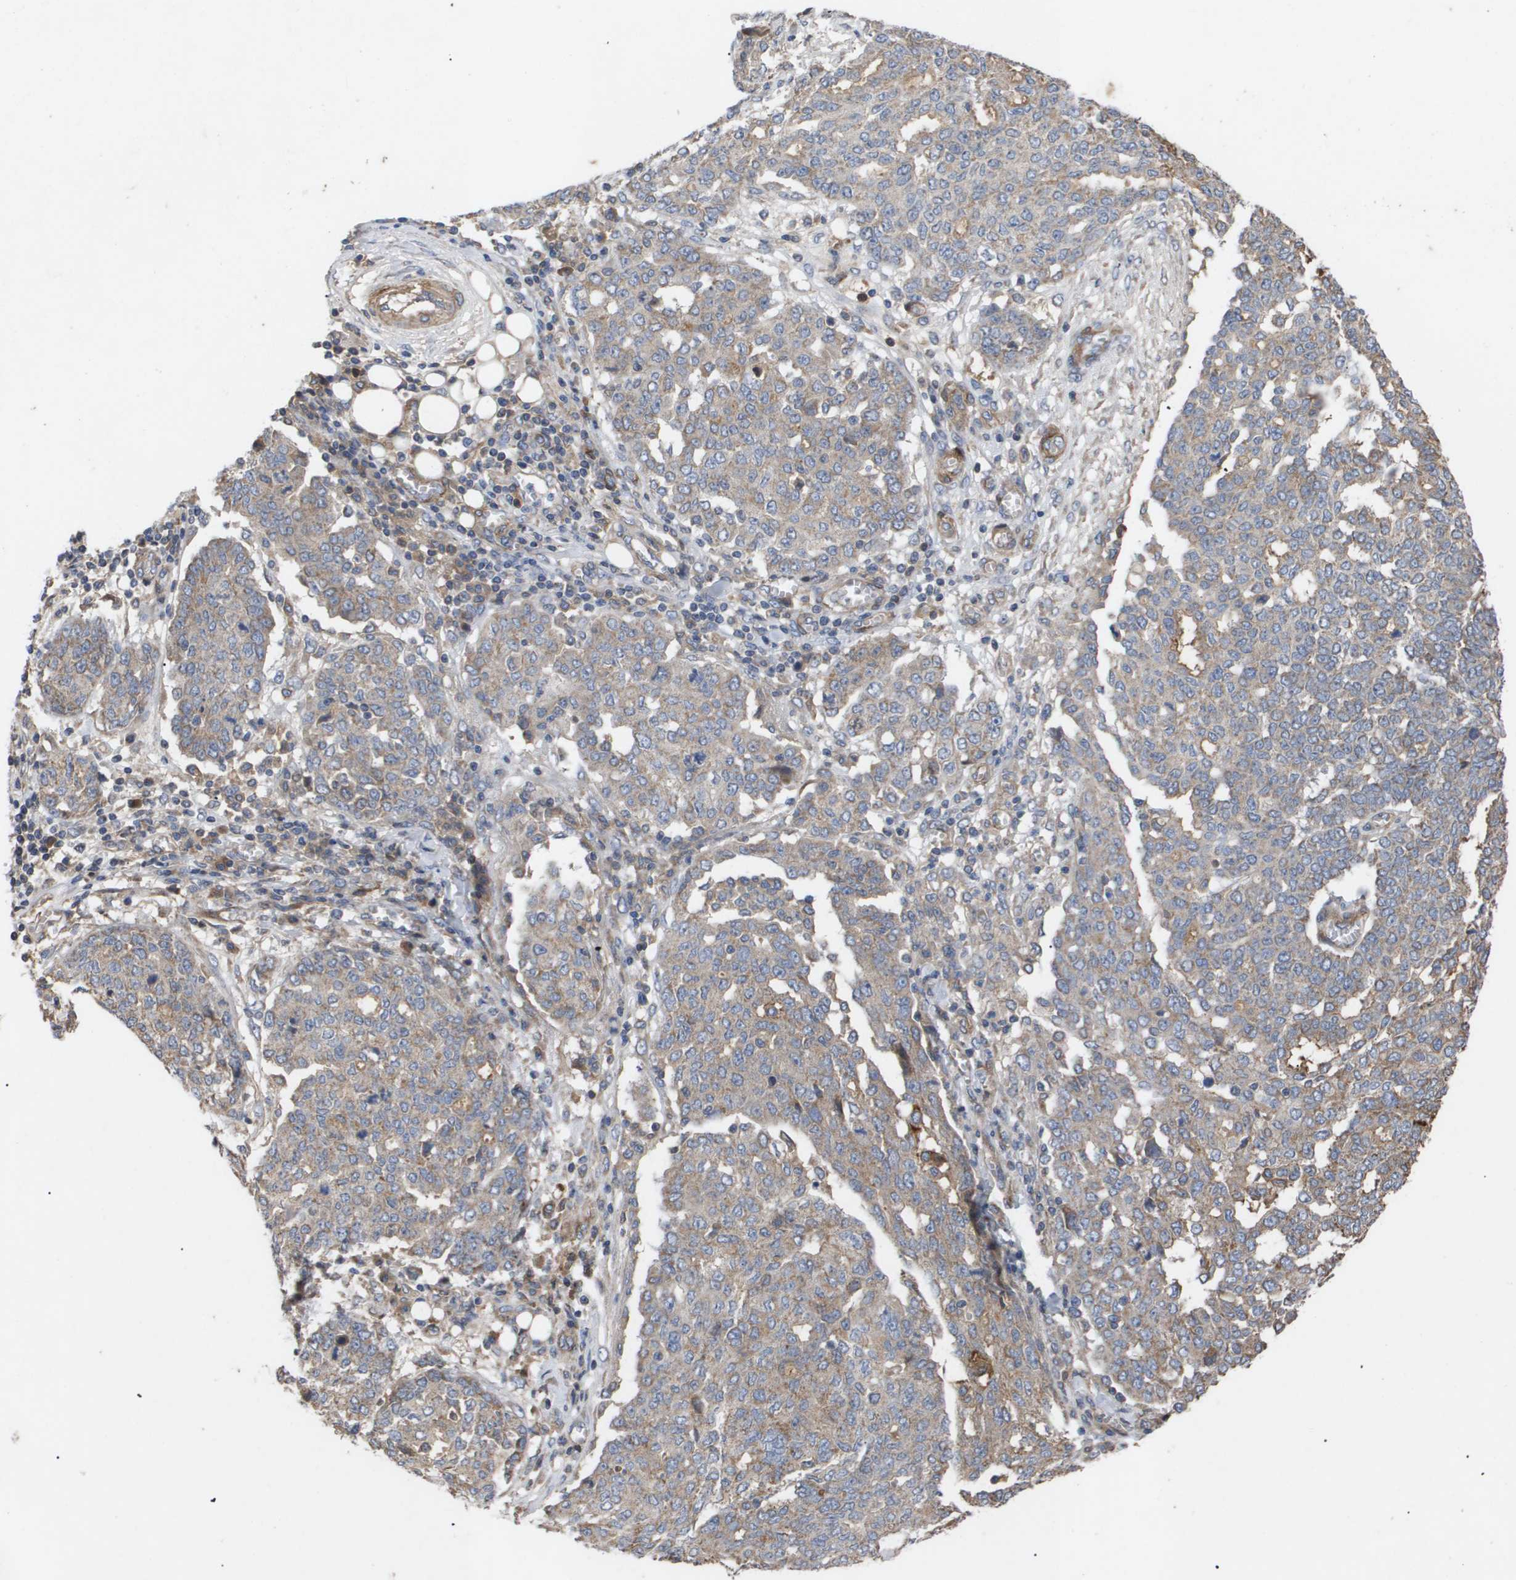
{"staining": {"intensity": "weak", "quantity": ">75%", "location": "cytoplasmic/membranous"}, "tissue": "ovarian cancer", "cell_type": "Tumor cells", "image_type": "cancer", "snomed": [{"axis": "morphology", "description": "Cystadenocarcinoma, serous, NOS"}, {"axis": "topography", "description": "Soft tissue"}, {"axis": "topography", "description": "Ovary"}], "caption": "Ovarian serous cystadenocarcinoma stained for a protein (brown) exhibits weak cytoplasmic/membranous positive positivity in about >75% of tumor cells.", "gene": "TNS1", "patient": {"sex": "female", "age": 57}}